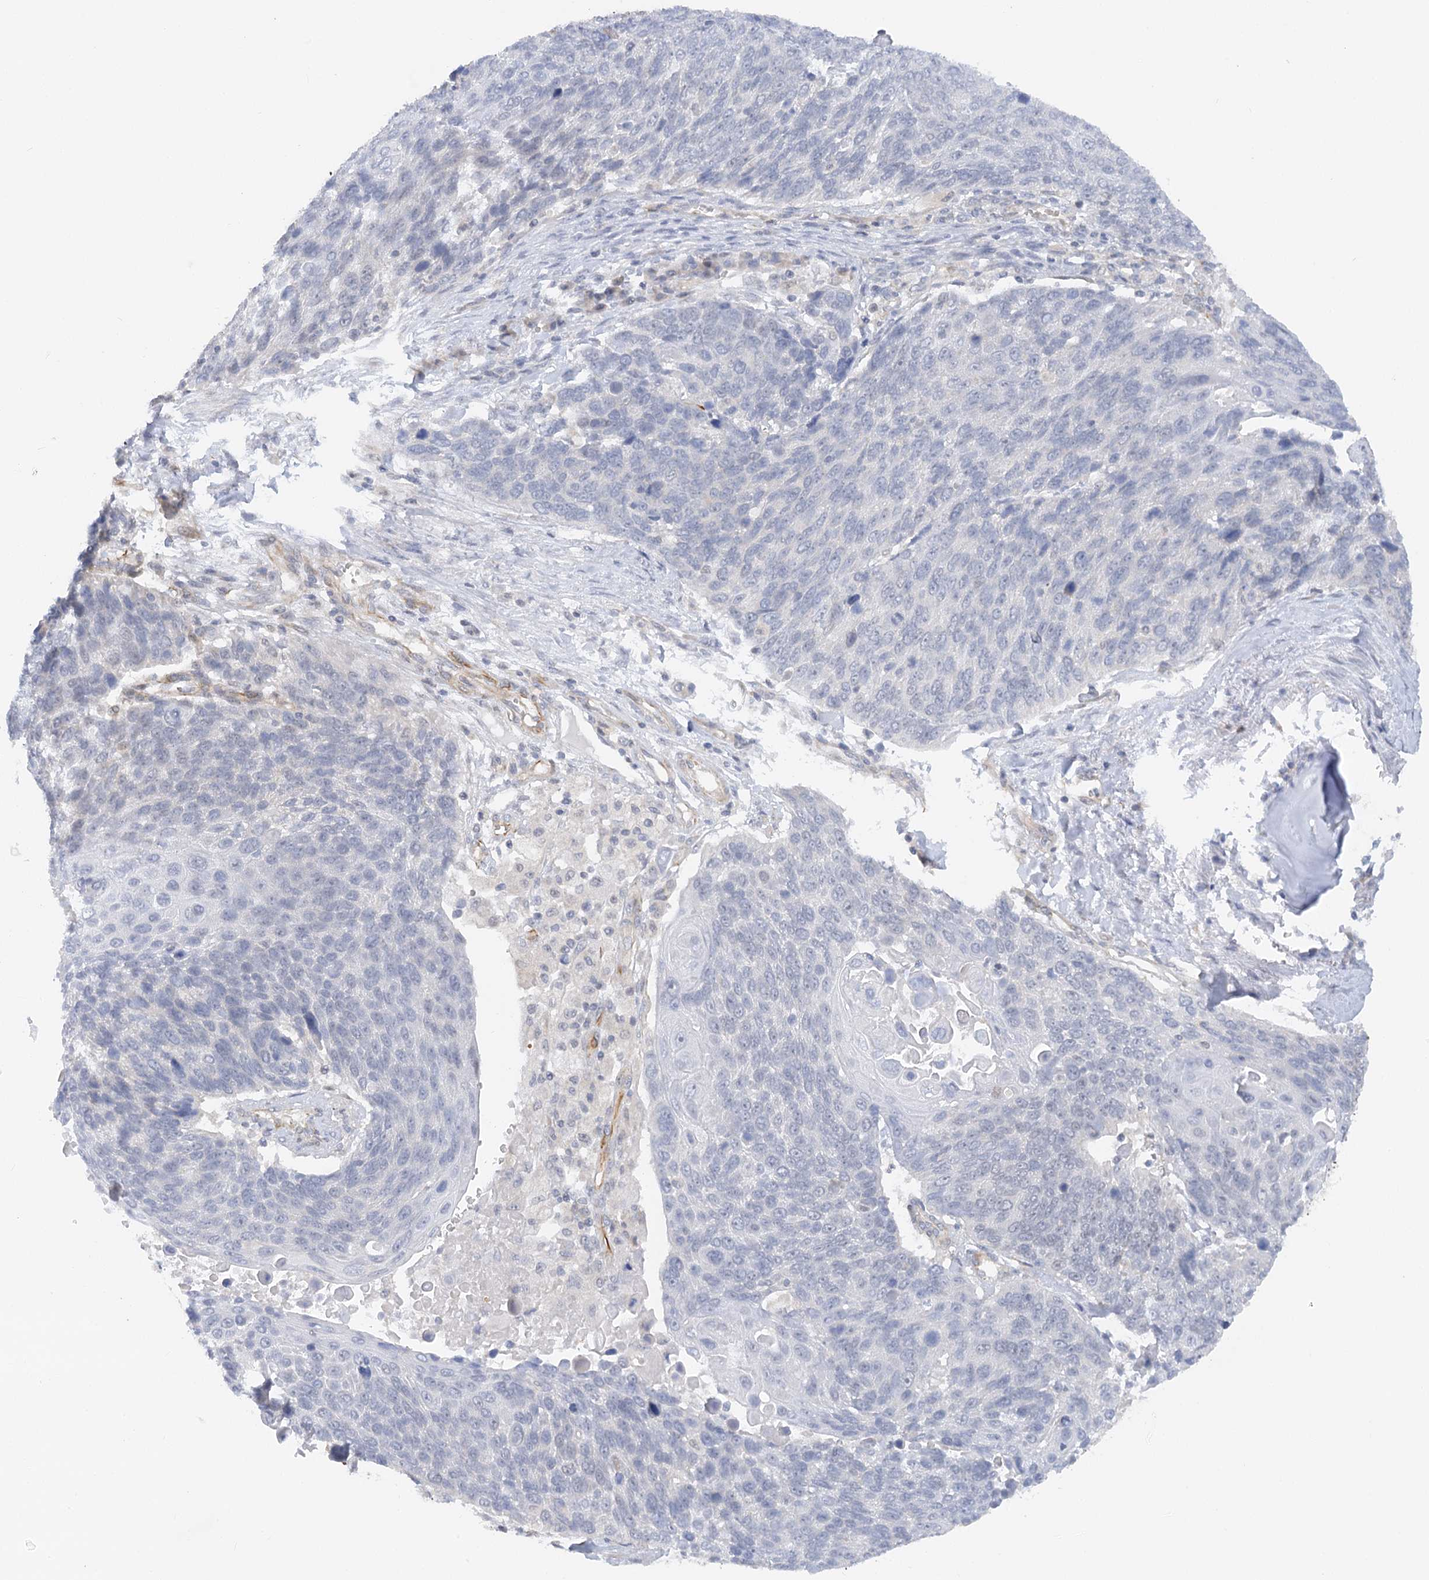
{"staining": {"intensity": "negative", "quantity": "none", "location": "none"}, "tissue": "lung cancer", "cell_type": "Tumor cells", "image_type": "cancer", "snomed": [{"axis": "morphology", "description": "Squamous cell carcinoma, NOS"}, {"axis": "topography", "description": "Lung"}], "caption": "The photomicrograph reveals no significant expression in tumor cells of squamous cell carcinoma (lung).", "gene": "NELL2", "patient": {"sex": "male", "age": 66}}